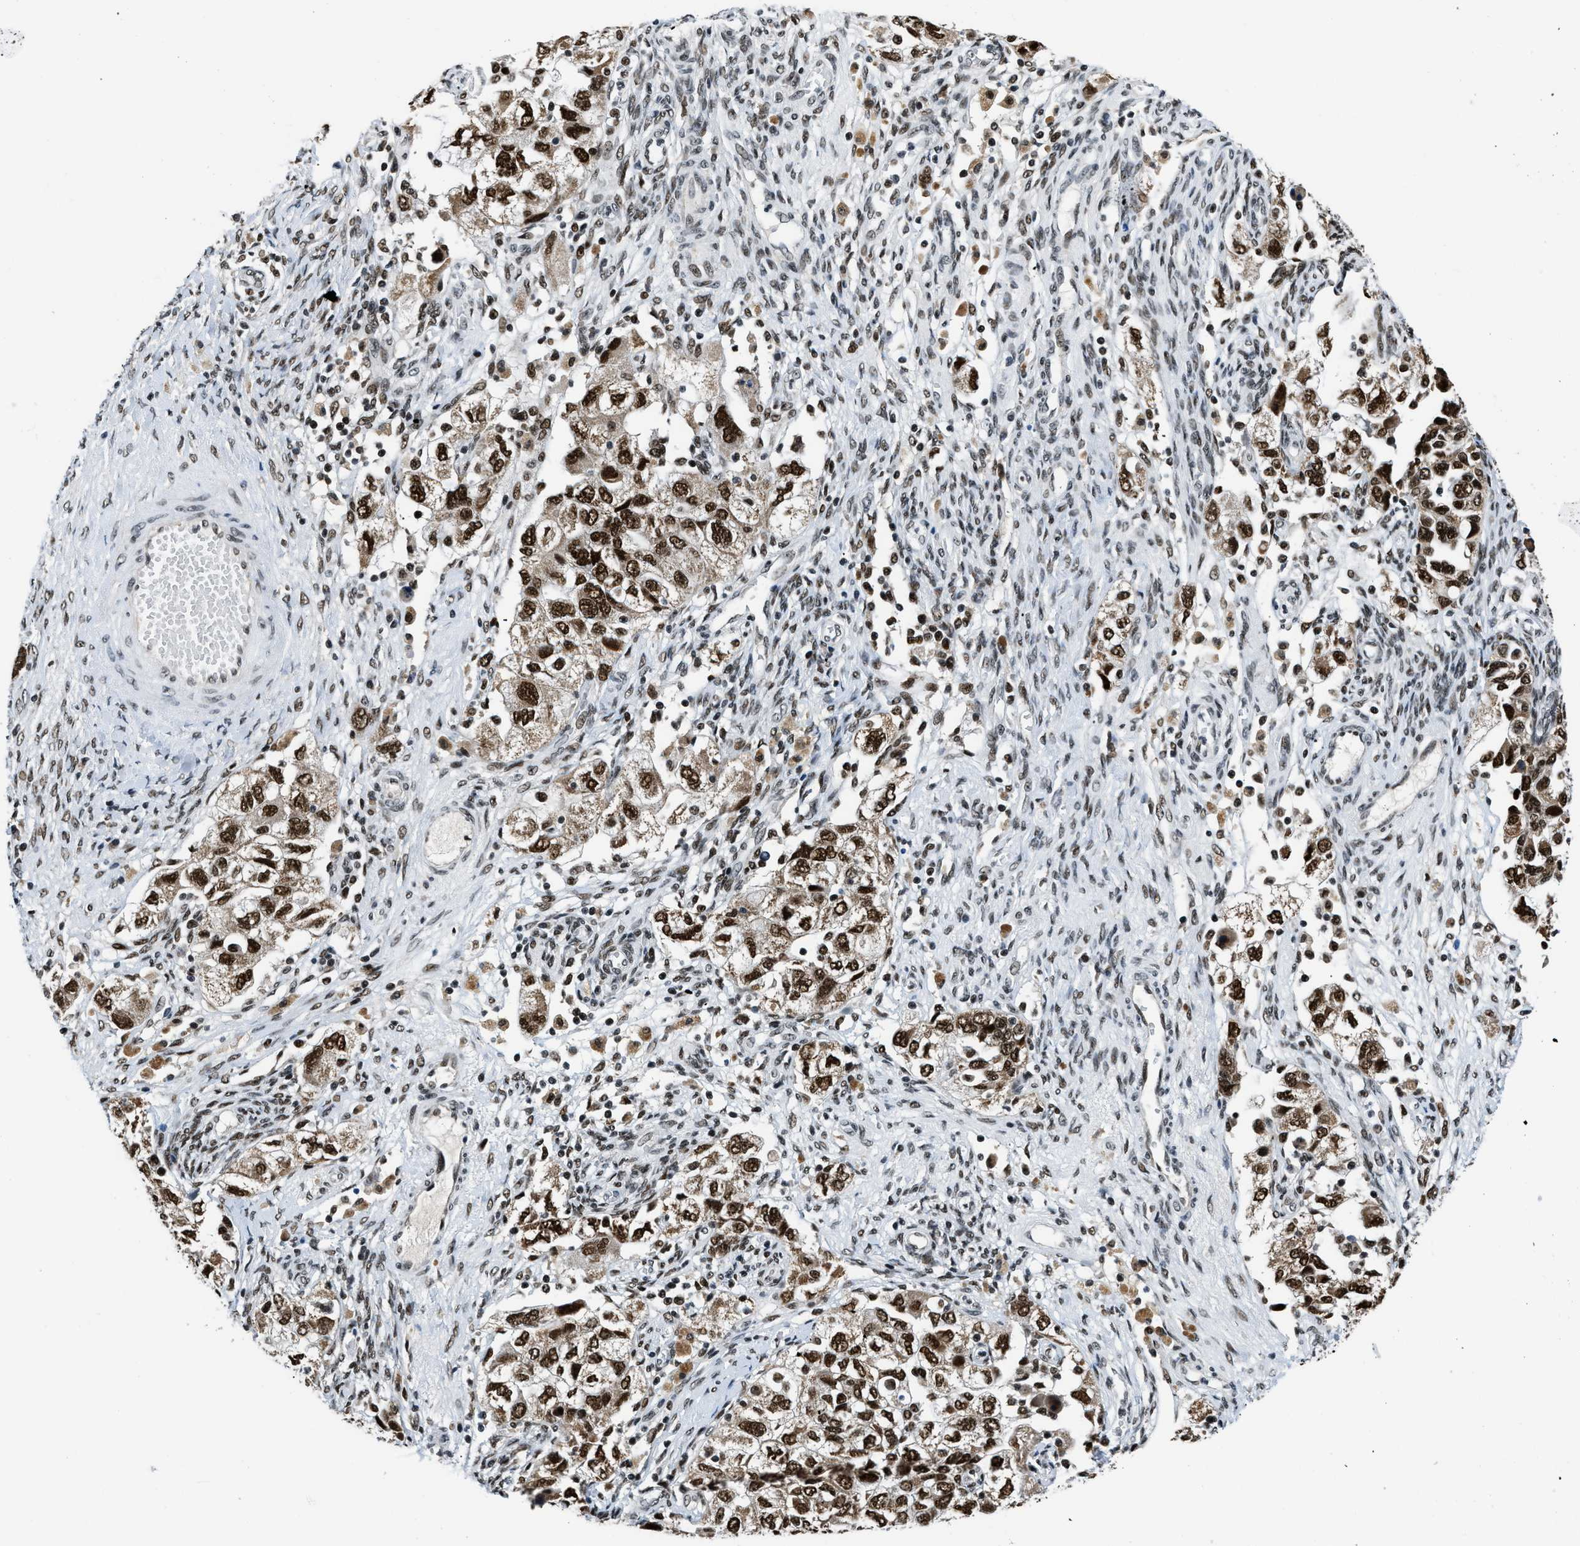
{"staining": {"intensity": "strong", "quantity": ">75%", "location": "nuclear"}, "tissue": "ovarian cancer", "cell_type": "Tumor cells", "image_type": "cancer", "snomed": [{"axis": "morphology", "description": "Carcinoma, NOS"}, {"axis": "morphology", "description": "Cystadenocarcinoma, serous, NOS"}, {"axis": "topography", "description": "Ovary"}], "caption": "Human ovarian carcinoma stained with a protein marker demonstrates strong staining in tumor cells.", "gene": "KDM3B", "patient": {"sex": "female", "age": 69}}